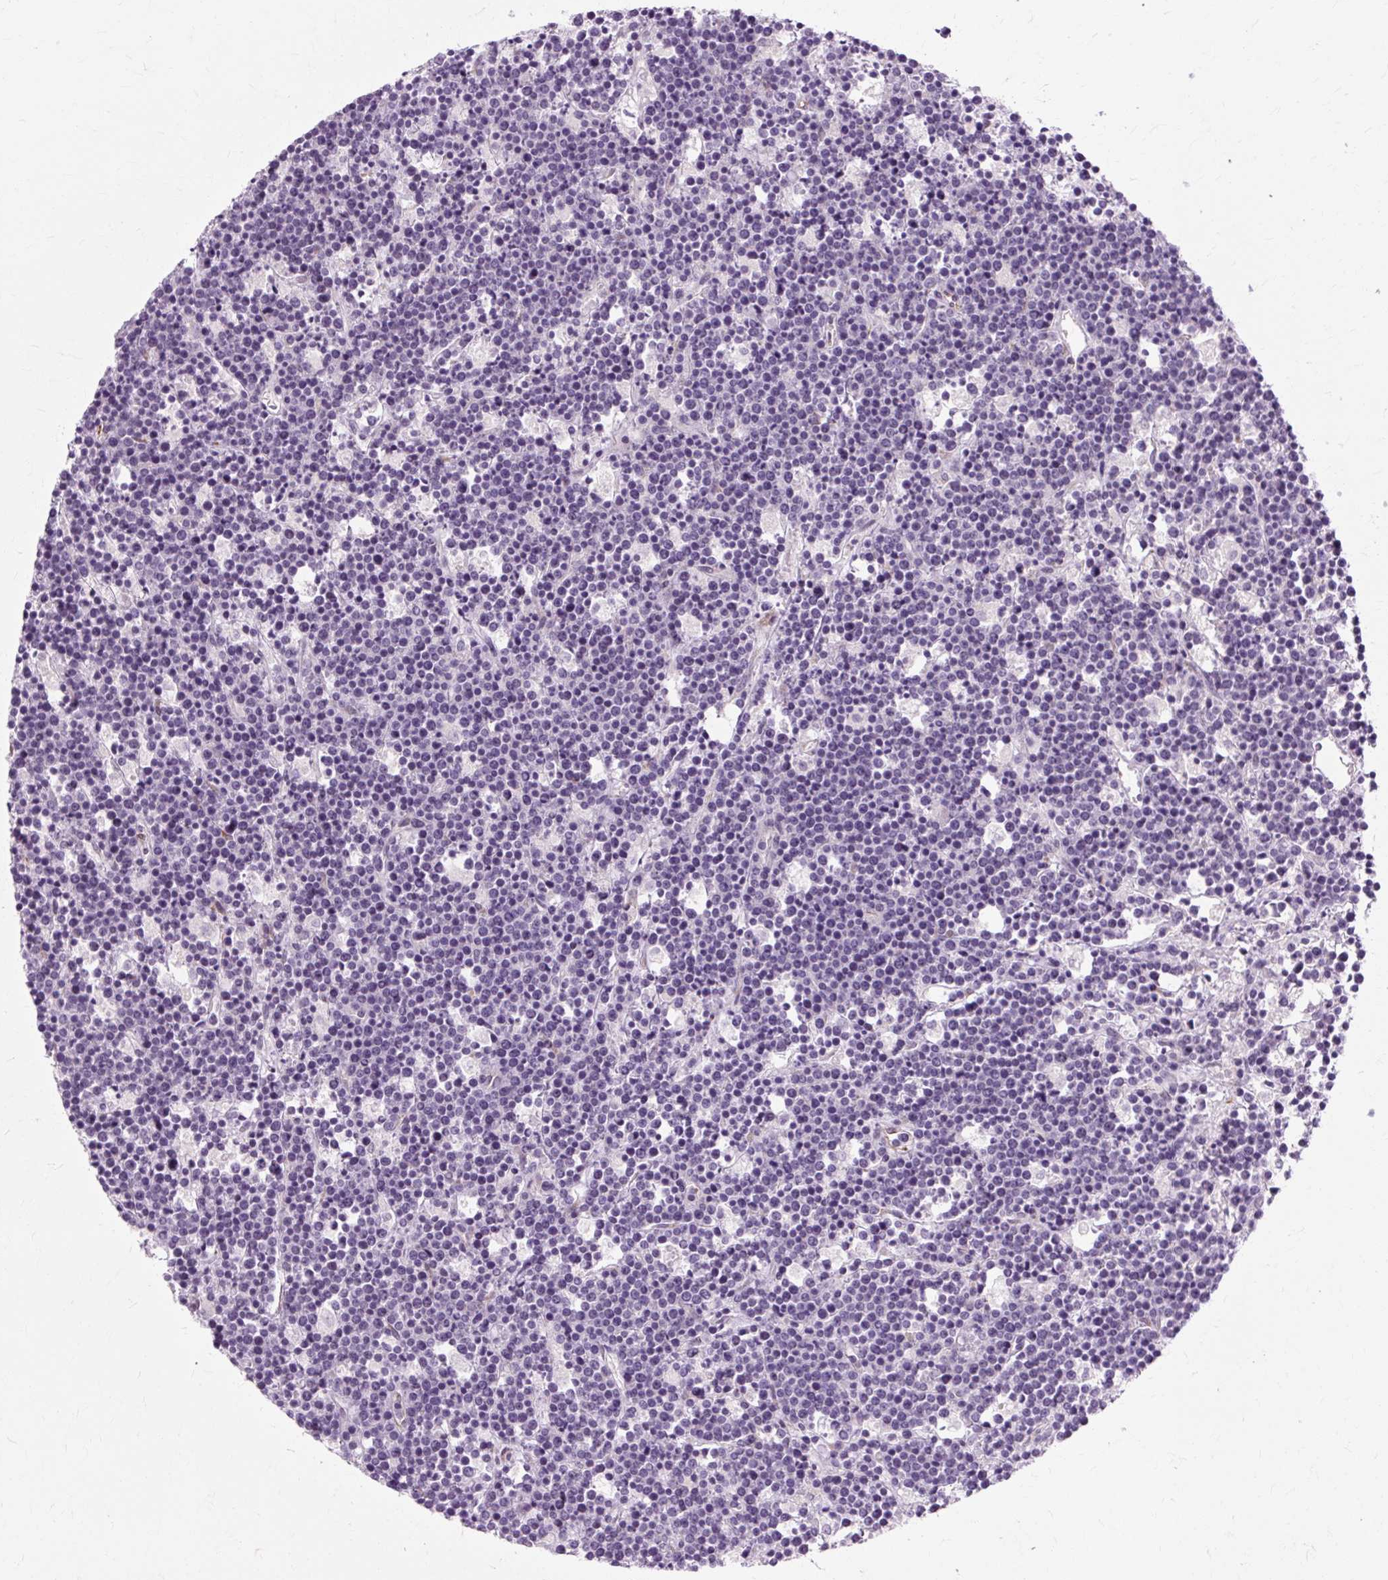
{"staining": {"intensity": "negative", "quantity": "none", "location": "none"}, "tissue": "lymphoma", "cell_type": "Tumor cells", "image_type": "cancer", "snomed": [{"axis": "morphology", "description": "Malignant lymphoma, non-Hodgkin's type, High grade"}, {"axis": "topography", "description": "Ovary"}], "caption": "There is no significant positivity in tumor cells of lymphoma.", "gene": "ZNF35", "patient": {"sex": "female", "age": 56}}